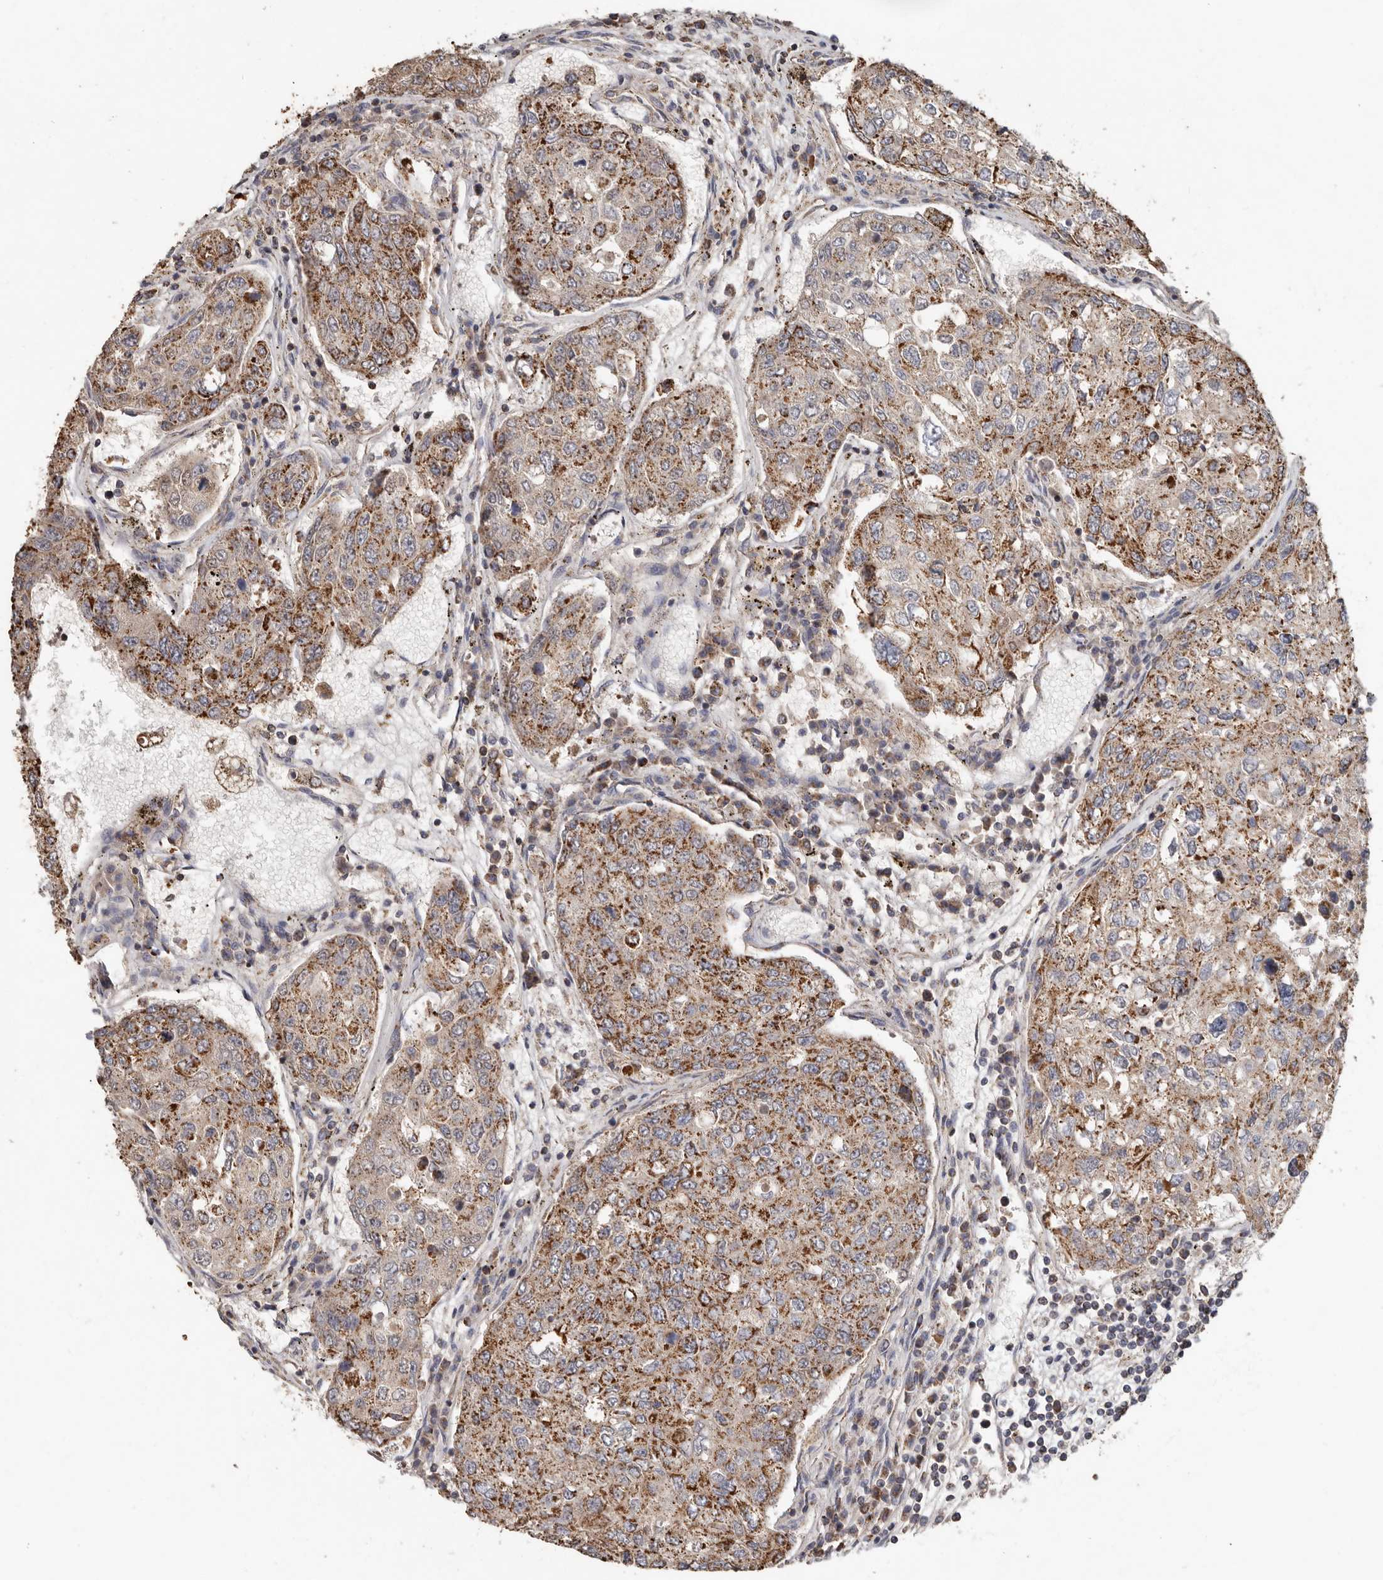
{"staining": {"intensity": "moderate", "quantity": ">75%", "location": "cytoplasmic/membranous"}, "tissue": "urothelial cancer", "cell_type": "Tumor cells", "image_type": "cancer", "snomed": [{"axis": "morphology", "description": "Urothelial carcinoma, High grade"}, {"axis": "topography", "description": "Lymph node"}, {"axis": "topography", "description": "Urinary bladder"}], "caption": "Urothelial cancer stained with a brown dye displays moderate cytoplasmic/membranous positive staining in approximately >75% of tumor cells.", "gene": "KIF26B", "patient": {"sex": "male", "age": 51}}